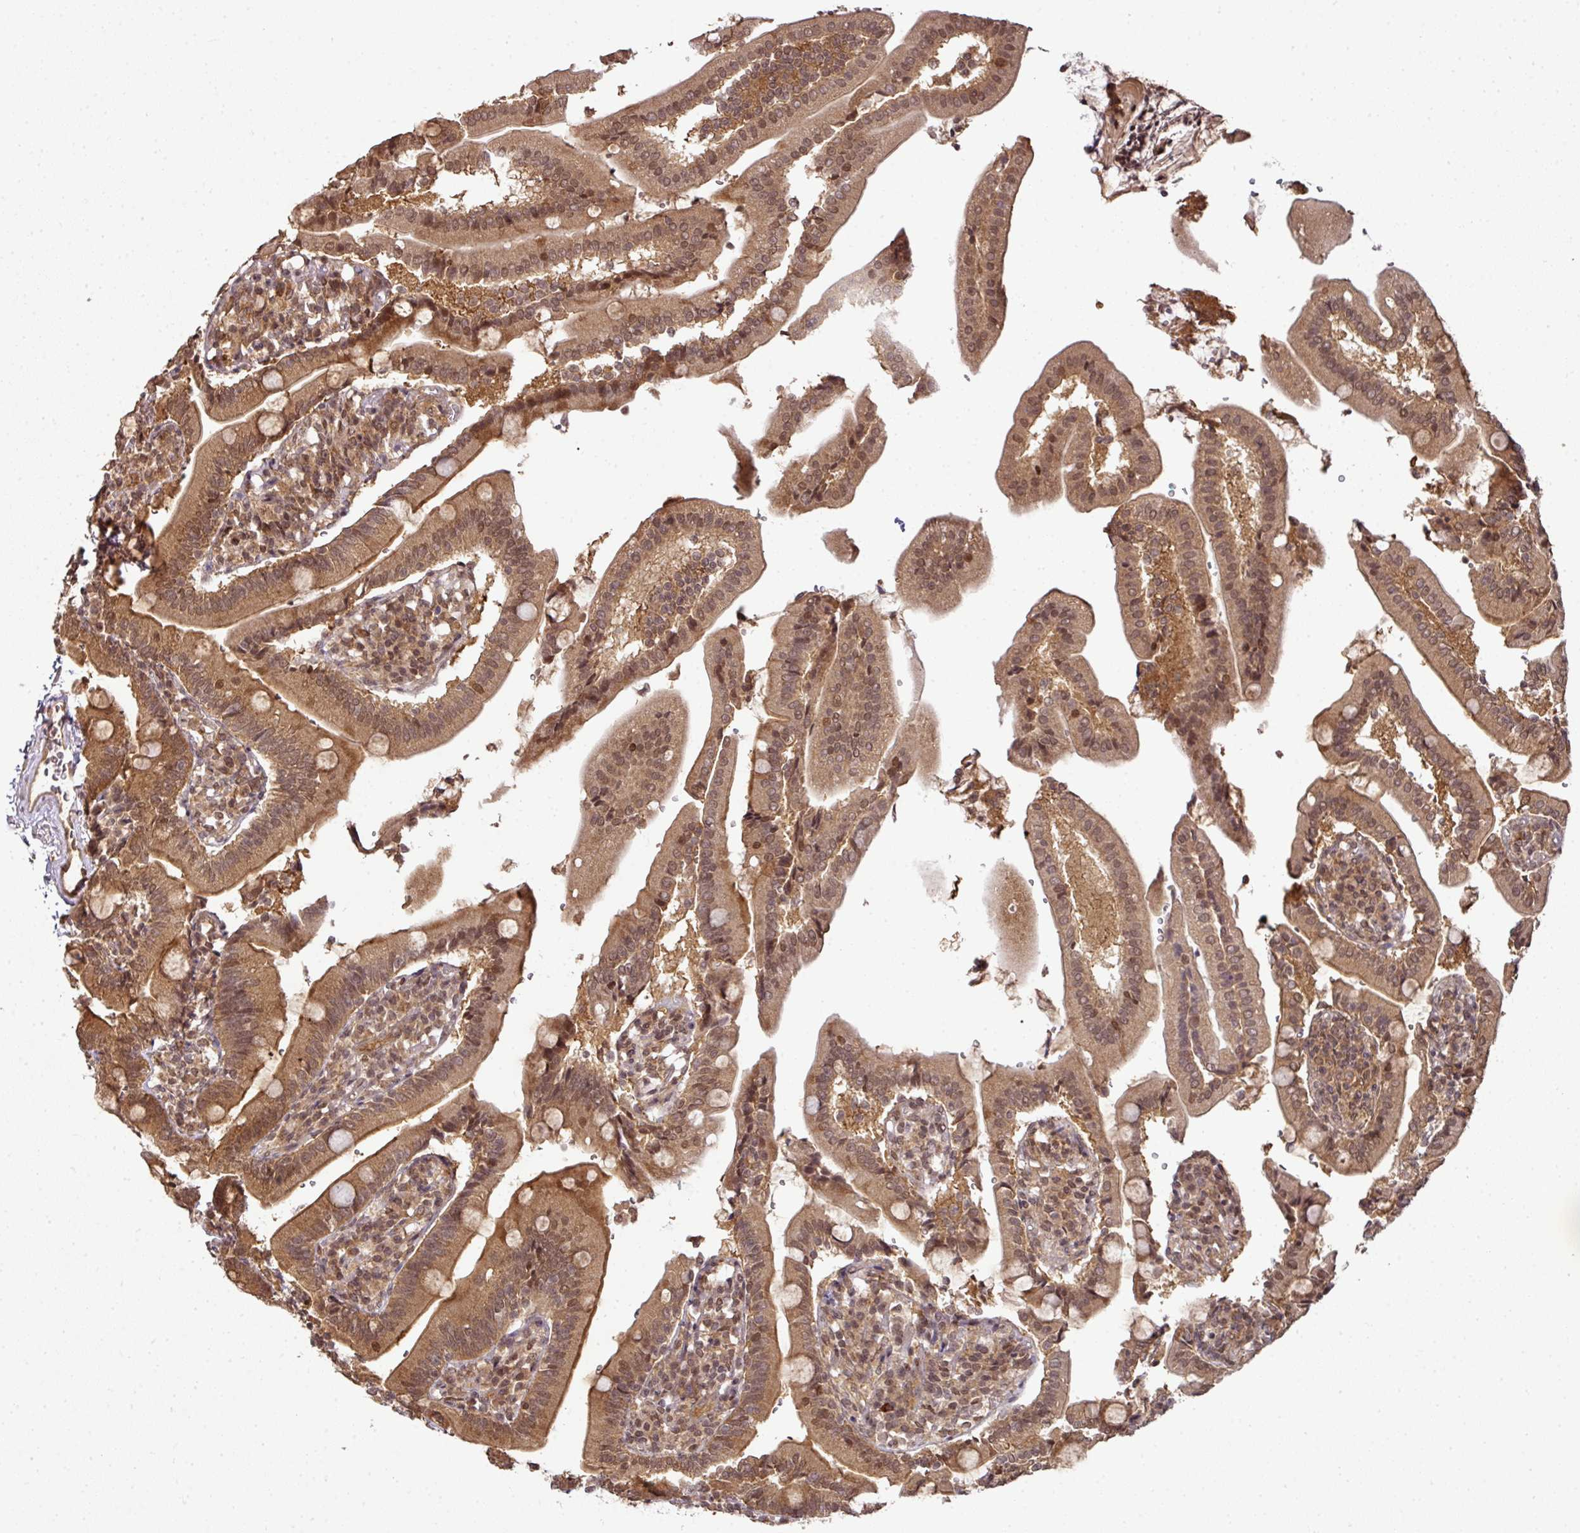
{"staining": {"intensity": "moderate", "quantity": ">75%", "location": "cytoplasmic/membranous,nuclear"}, "tissue": "duodenum", "cell_type": "Glandular cells", "image_type": "normal", "snomed": [{"axis": "morphology", "description": "Normal tissue, NOS"}, {"axis": "topography", "description": "Duodenum"}], "caption": "Immunohistochemical staining of normal duodenum reveals medium levels of moderate cytoplasmic/membranous,nuclear positivity in approximately >75% of glandular cells. The protein of interest is stained brown, and the nuclei are stained in blue (DAB (3,3'-diaminobenzidine) IHC with brightfield microscopy, high magnification).", "gene": "ANKRD18A", "patient": {"sex": "female", "age": 67}}